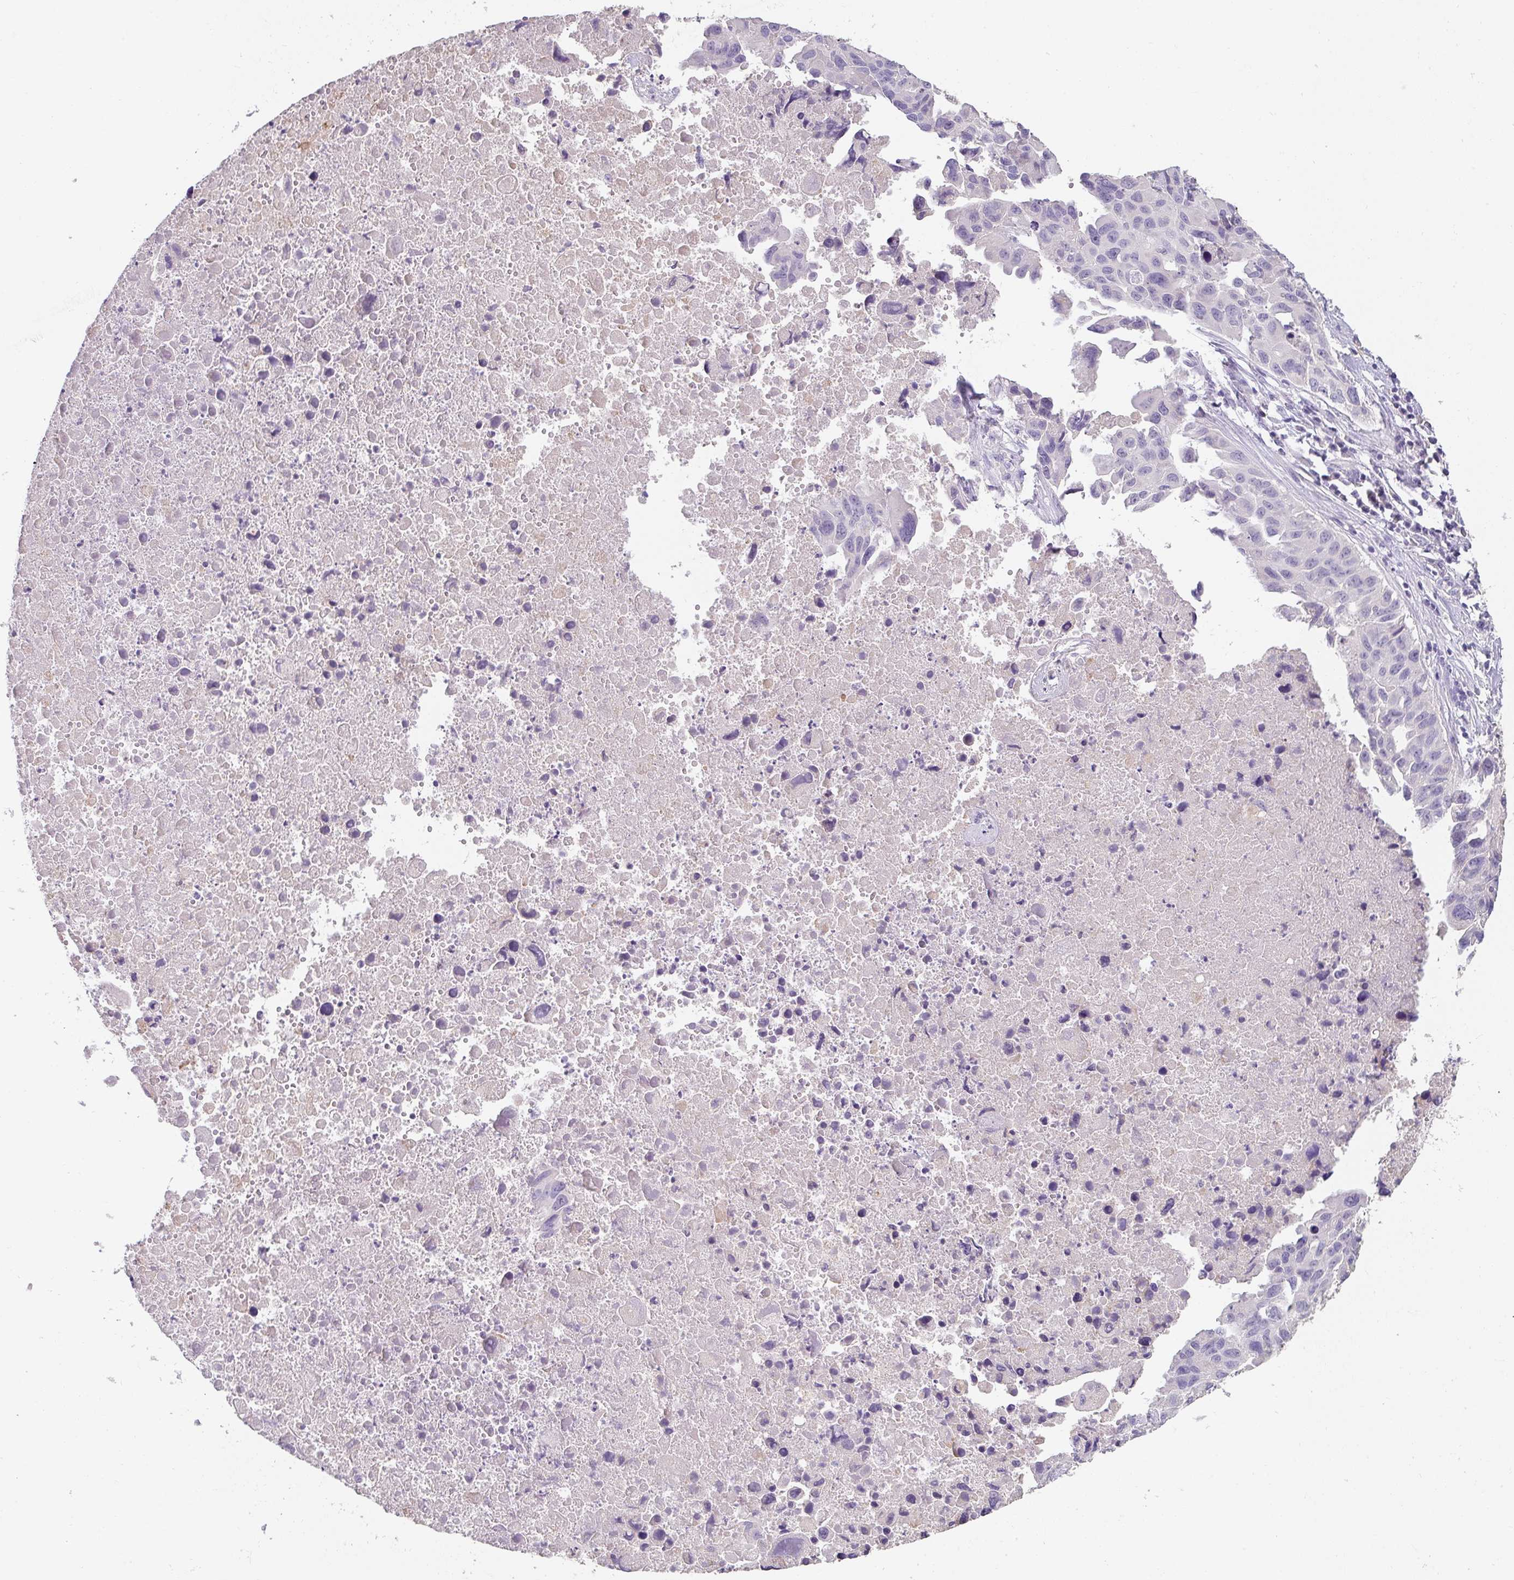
{"staining": {"intensity": "negative", "quantity": "none", "location": "none"}, "tissue": "lung cancer", "cell_type": "Tumor cells", "image_type": "cancer", "snomed": [{"axis": "morphology", "description": "Adenocarcinoma, NOS"}, {"axis": "topography", "description": "Lymph node"}, {"axis": "topography", "description": "Lung"}], "caption": "An image of human lung adenocarcinoma is negative for staining in tumor cells.", "gene": "C1QTNF8", "patient": {"sex": "male", "age": 64}}